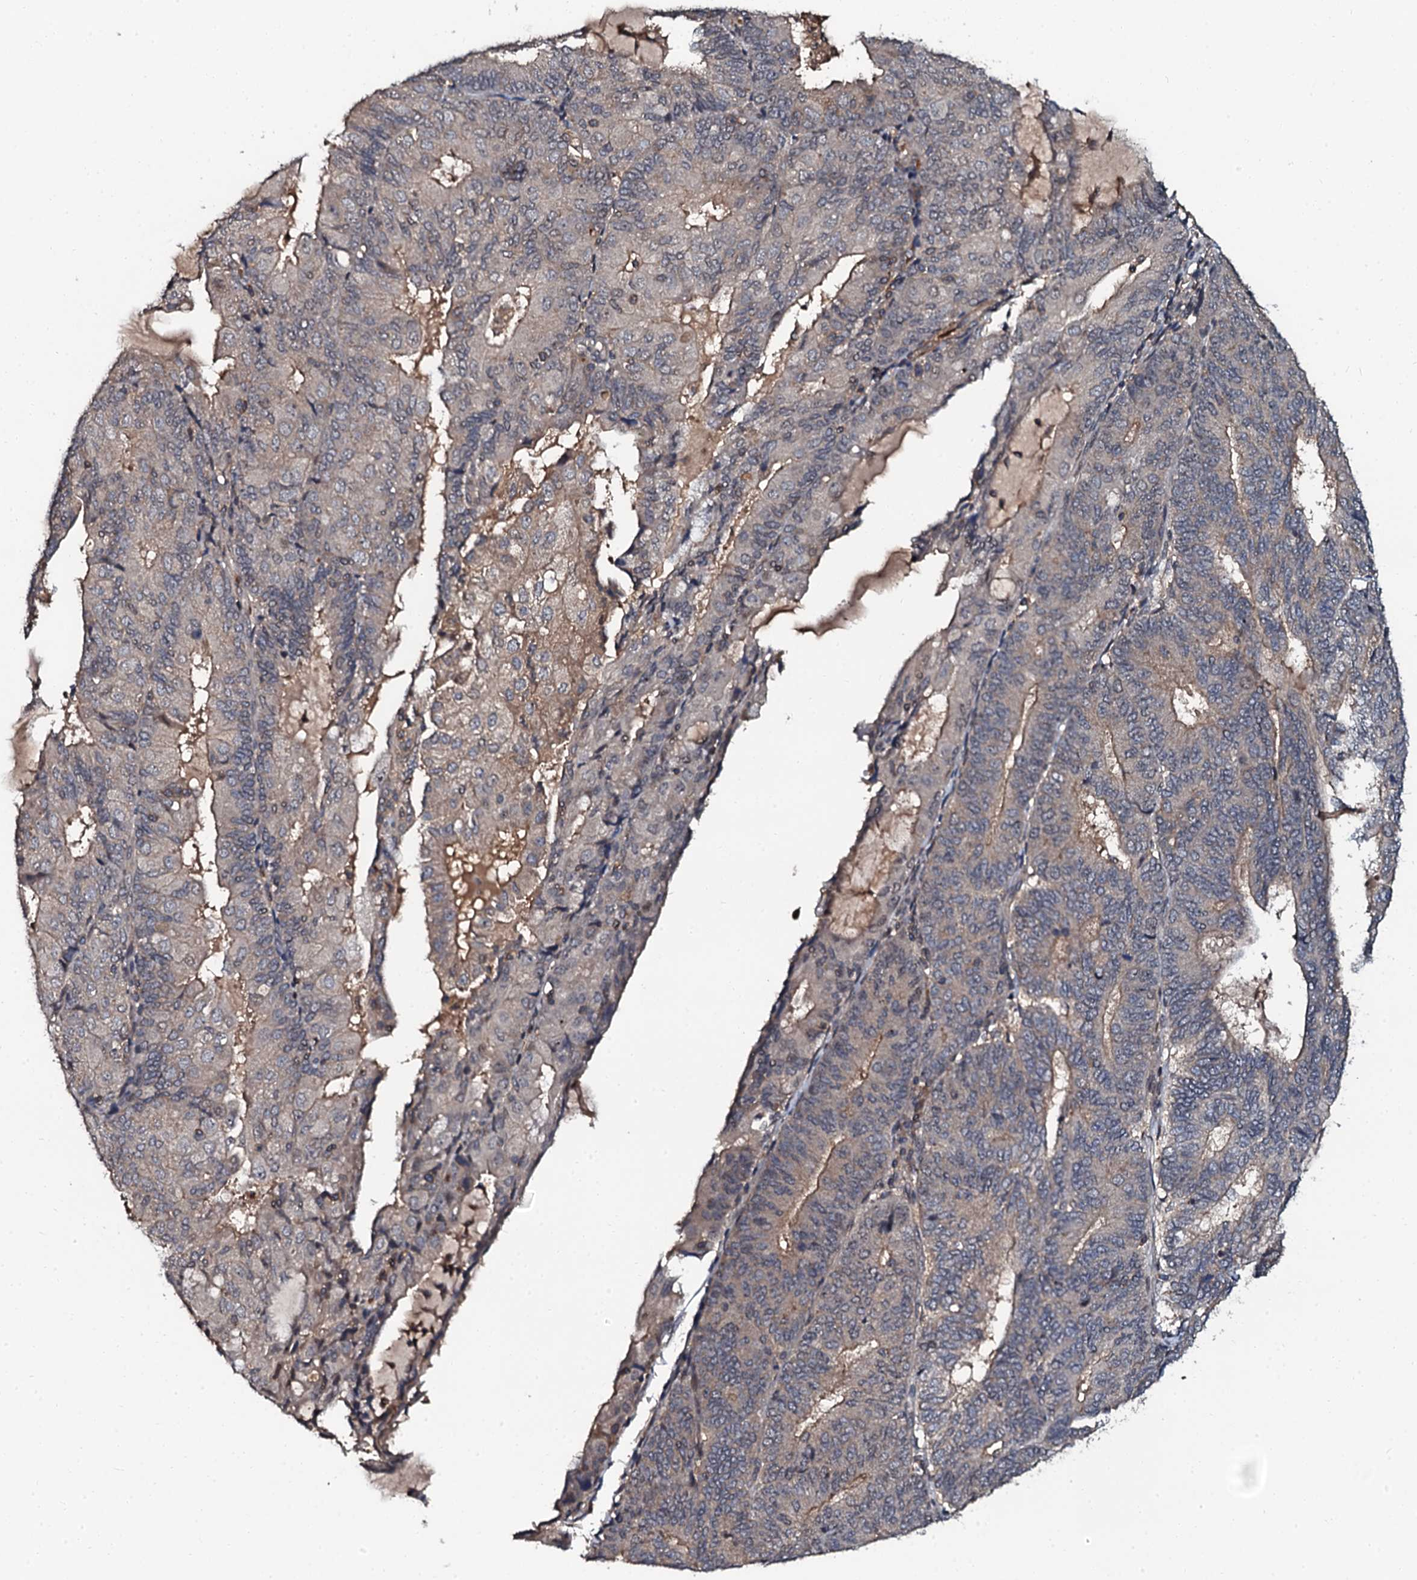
{"staining": {"intensity": "weak", "quantity": "<25%", "location": "cytoplasmic/membranous"}, "tissue": "endometrial cancer", "cell_type": "Tumor cells", "image_type": "cancer", "snomed": [{"axis": "morphology", "description": "Adenocarcinoma, NOS"}, {"axis": "topography", "description": "Endometrium"}], "caption": "Immunohistochemistry (IHC) photomicrograph of neoplastic tissue: adenocarcinoma (endometrial) stained with DAB reveals no significant protein expression in tumor cells.", "gene": "N4BP1", "patient": {"sex": "female", "age": 81}}